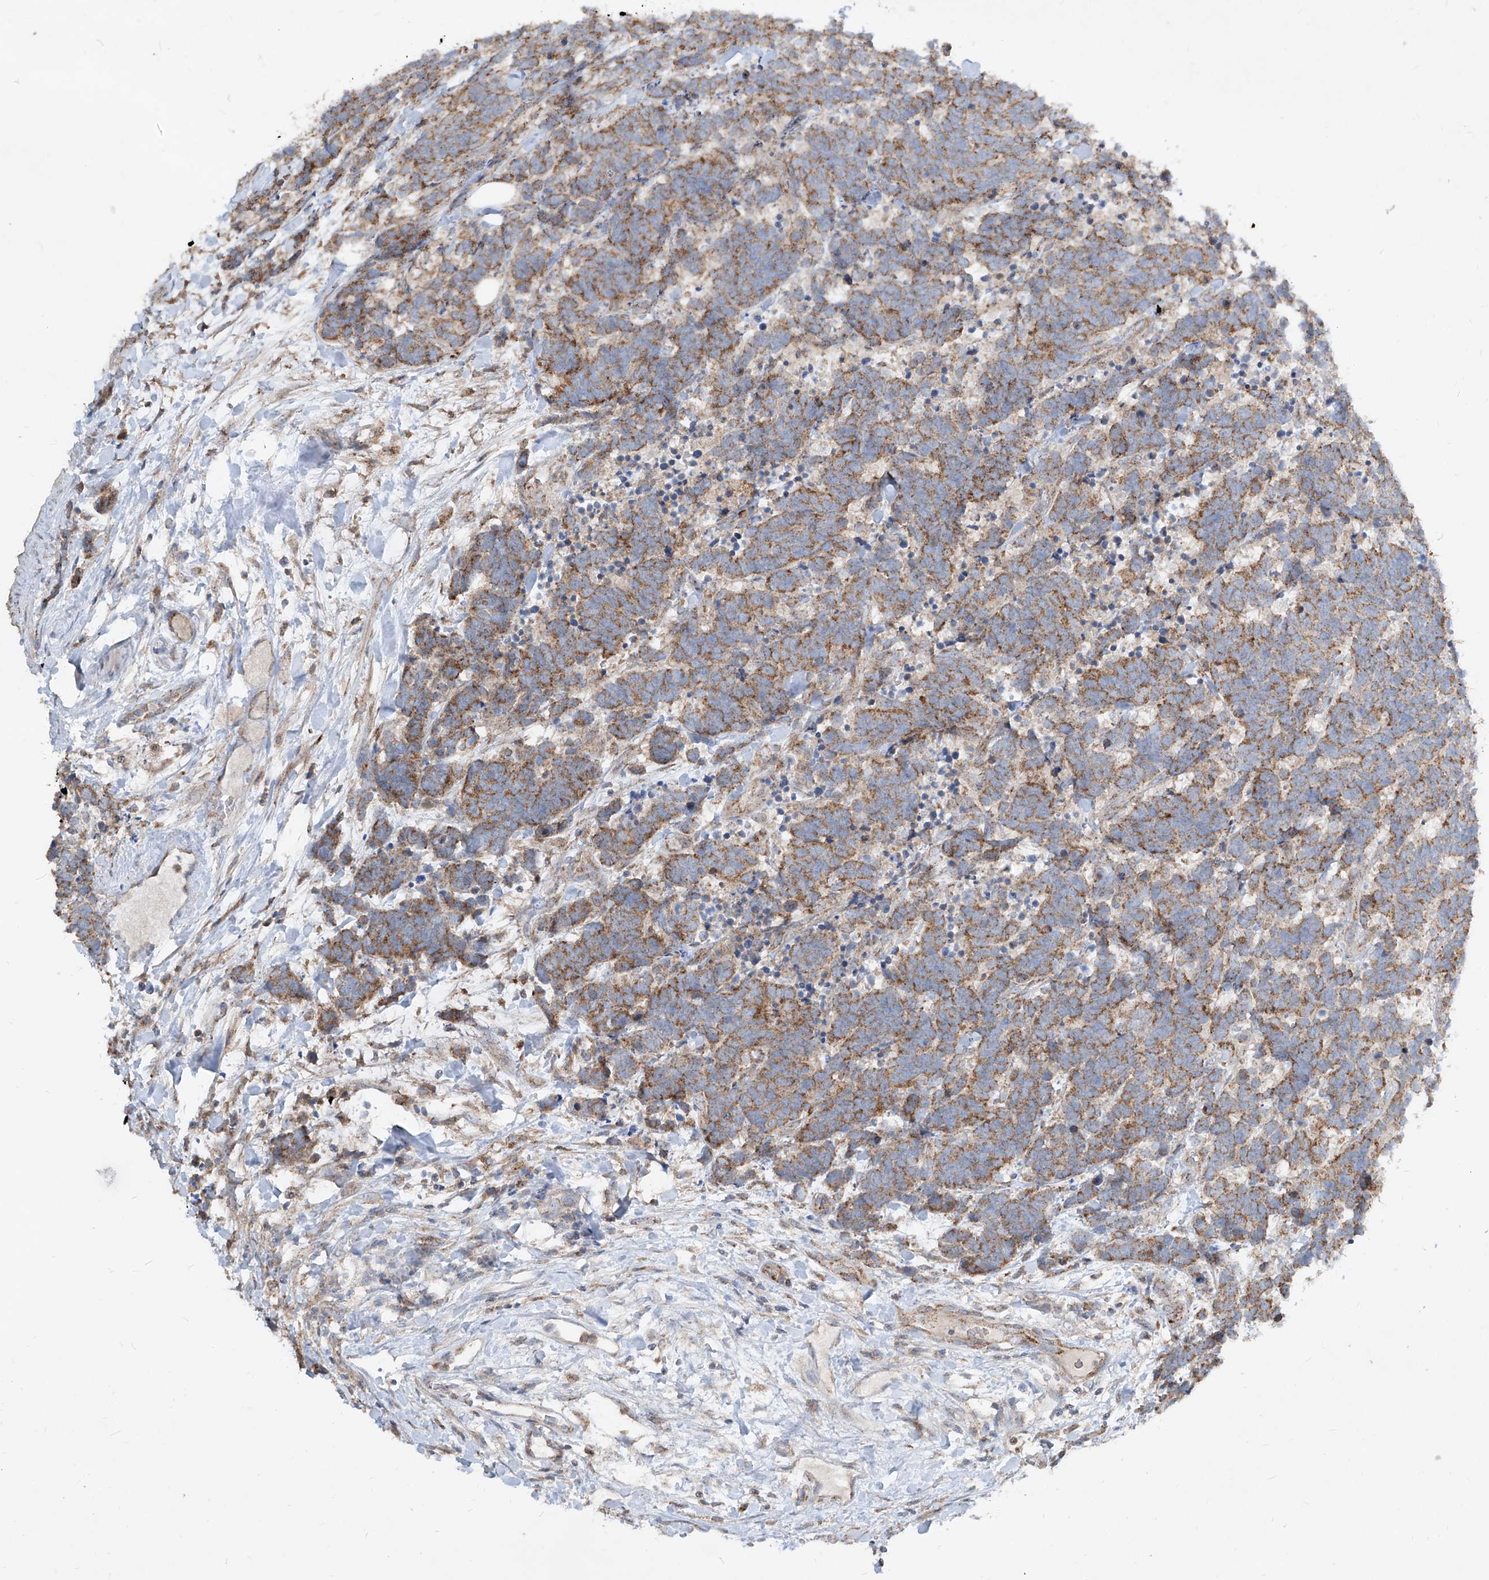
{"staining": {"intensity": "moderate", "quantity": ">75%", "location": "cytoplasmic/membranous"}, "tissue": "carcinoid", "cell_type": "Tumor cells", "image_type": "cancer", "snomed": [{"axis": "morphology", "description": "Carcinoma, NOS"}, {"axis": "morphology", "description": "Carcinoid, malignant, NOS"}, {"axis": "topography", "description": "Urinary bladder"}], "caption": "Carcinoid stained with immunohistochemistry (IHC) displays moderate cytoplasmic/membranous positivity in approximately >75% of tumor cells.", "gene": "ABCD3", "patient": {"sex": "male", "age": 57}}